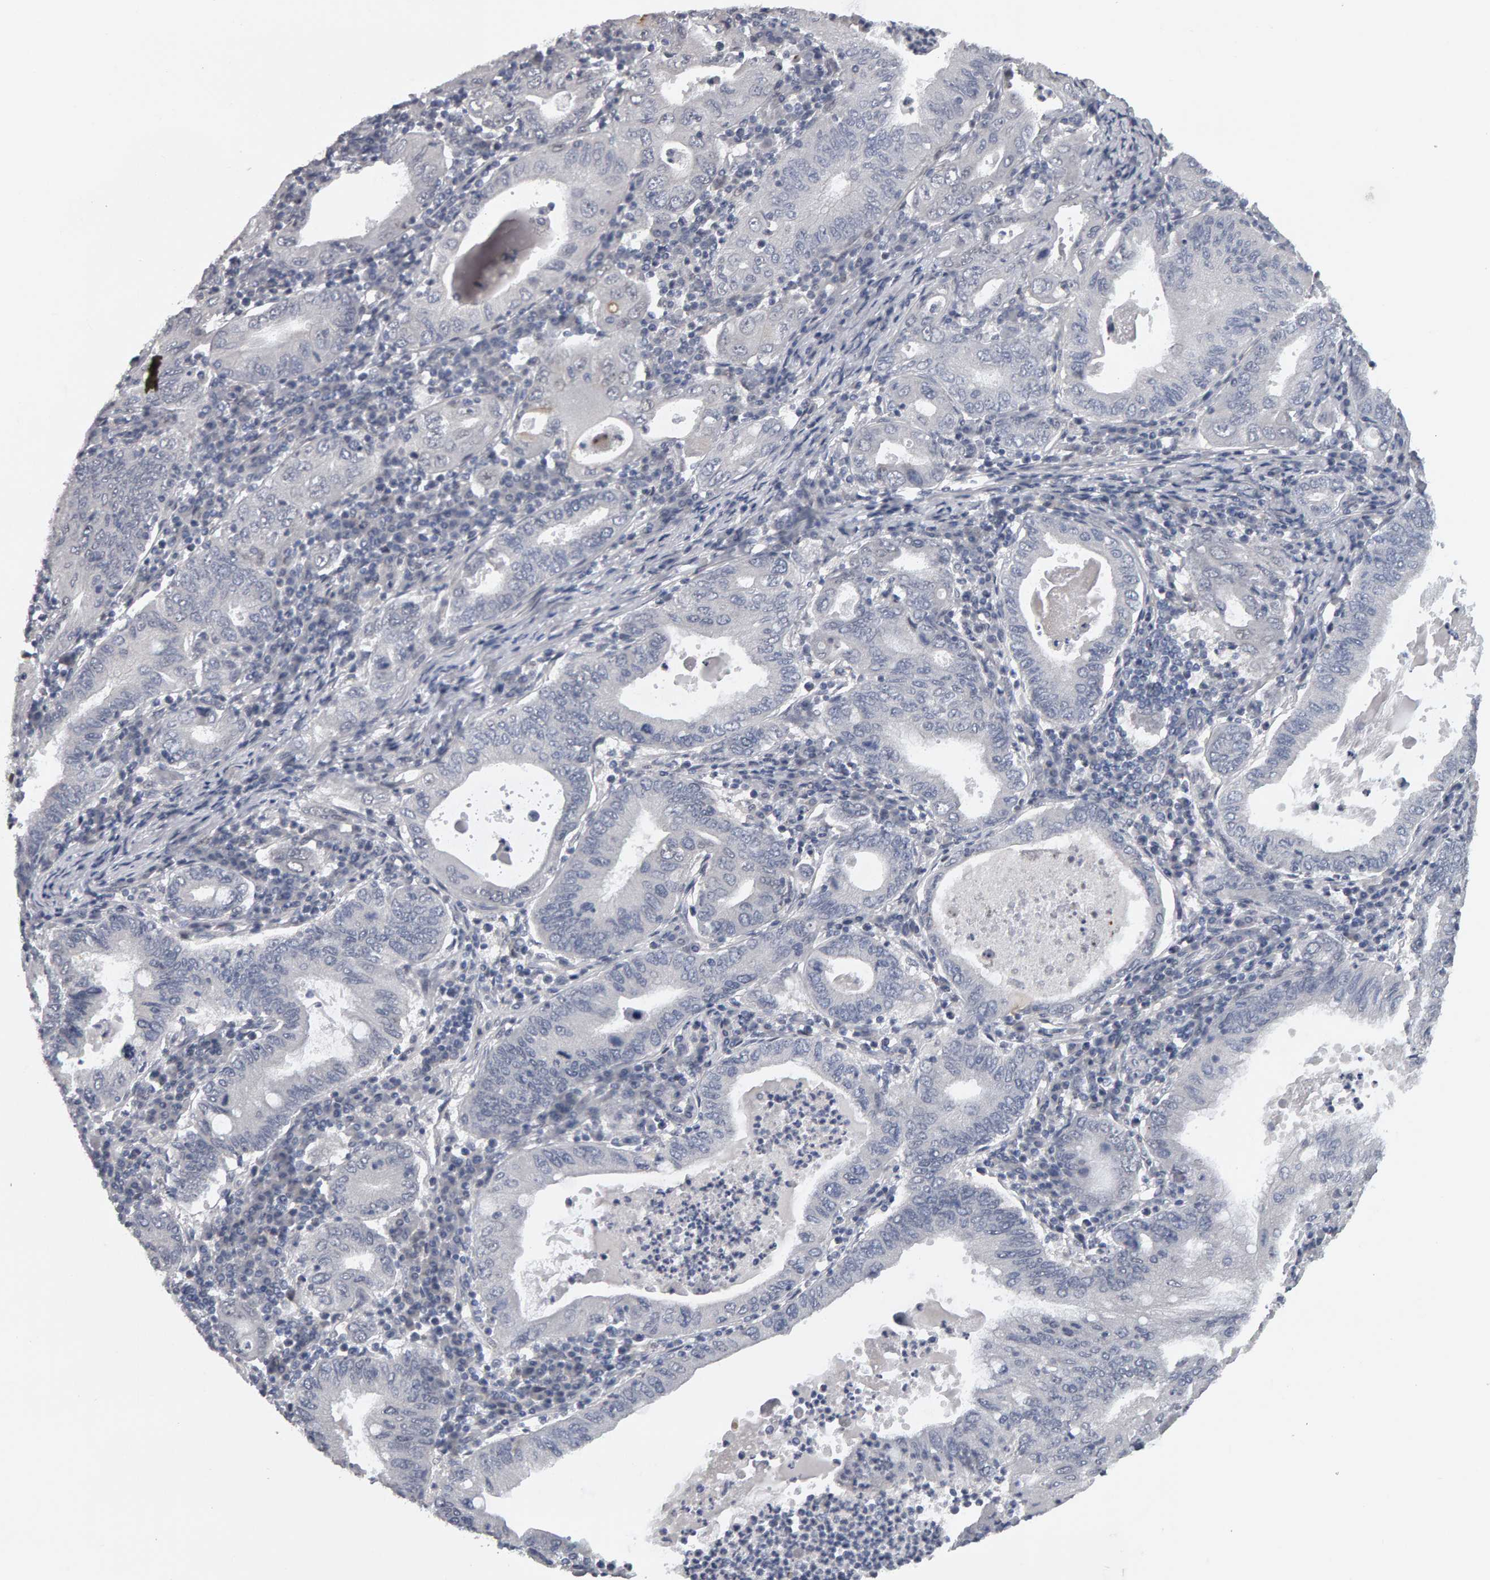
{"staining": {"intensity": "negative", "quantity": "none", "location": "none"}, "tissue": "stomach cancer", "cell_type": "Tumor cells", "image_type": "cancer", "snomed": [{"axis": "morphology", "description": "Normal tissue, NOS"}, {"axis": "morphology", "description": "Adenocarcinoma, NOS"}, {"axis": "topography", "description": "Esophagus"}, {"axis": "topography", "description": "Stomach, upper"}, {"axis": "topography", "description": "Peripheral nerve tissue"}], "caption": "Tumor cells show no significant positivity in stomach adenocarcinoma.", "gene": "IPO8", "patient": {"sex": "male", "age": 62}}